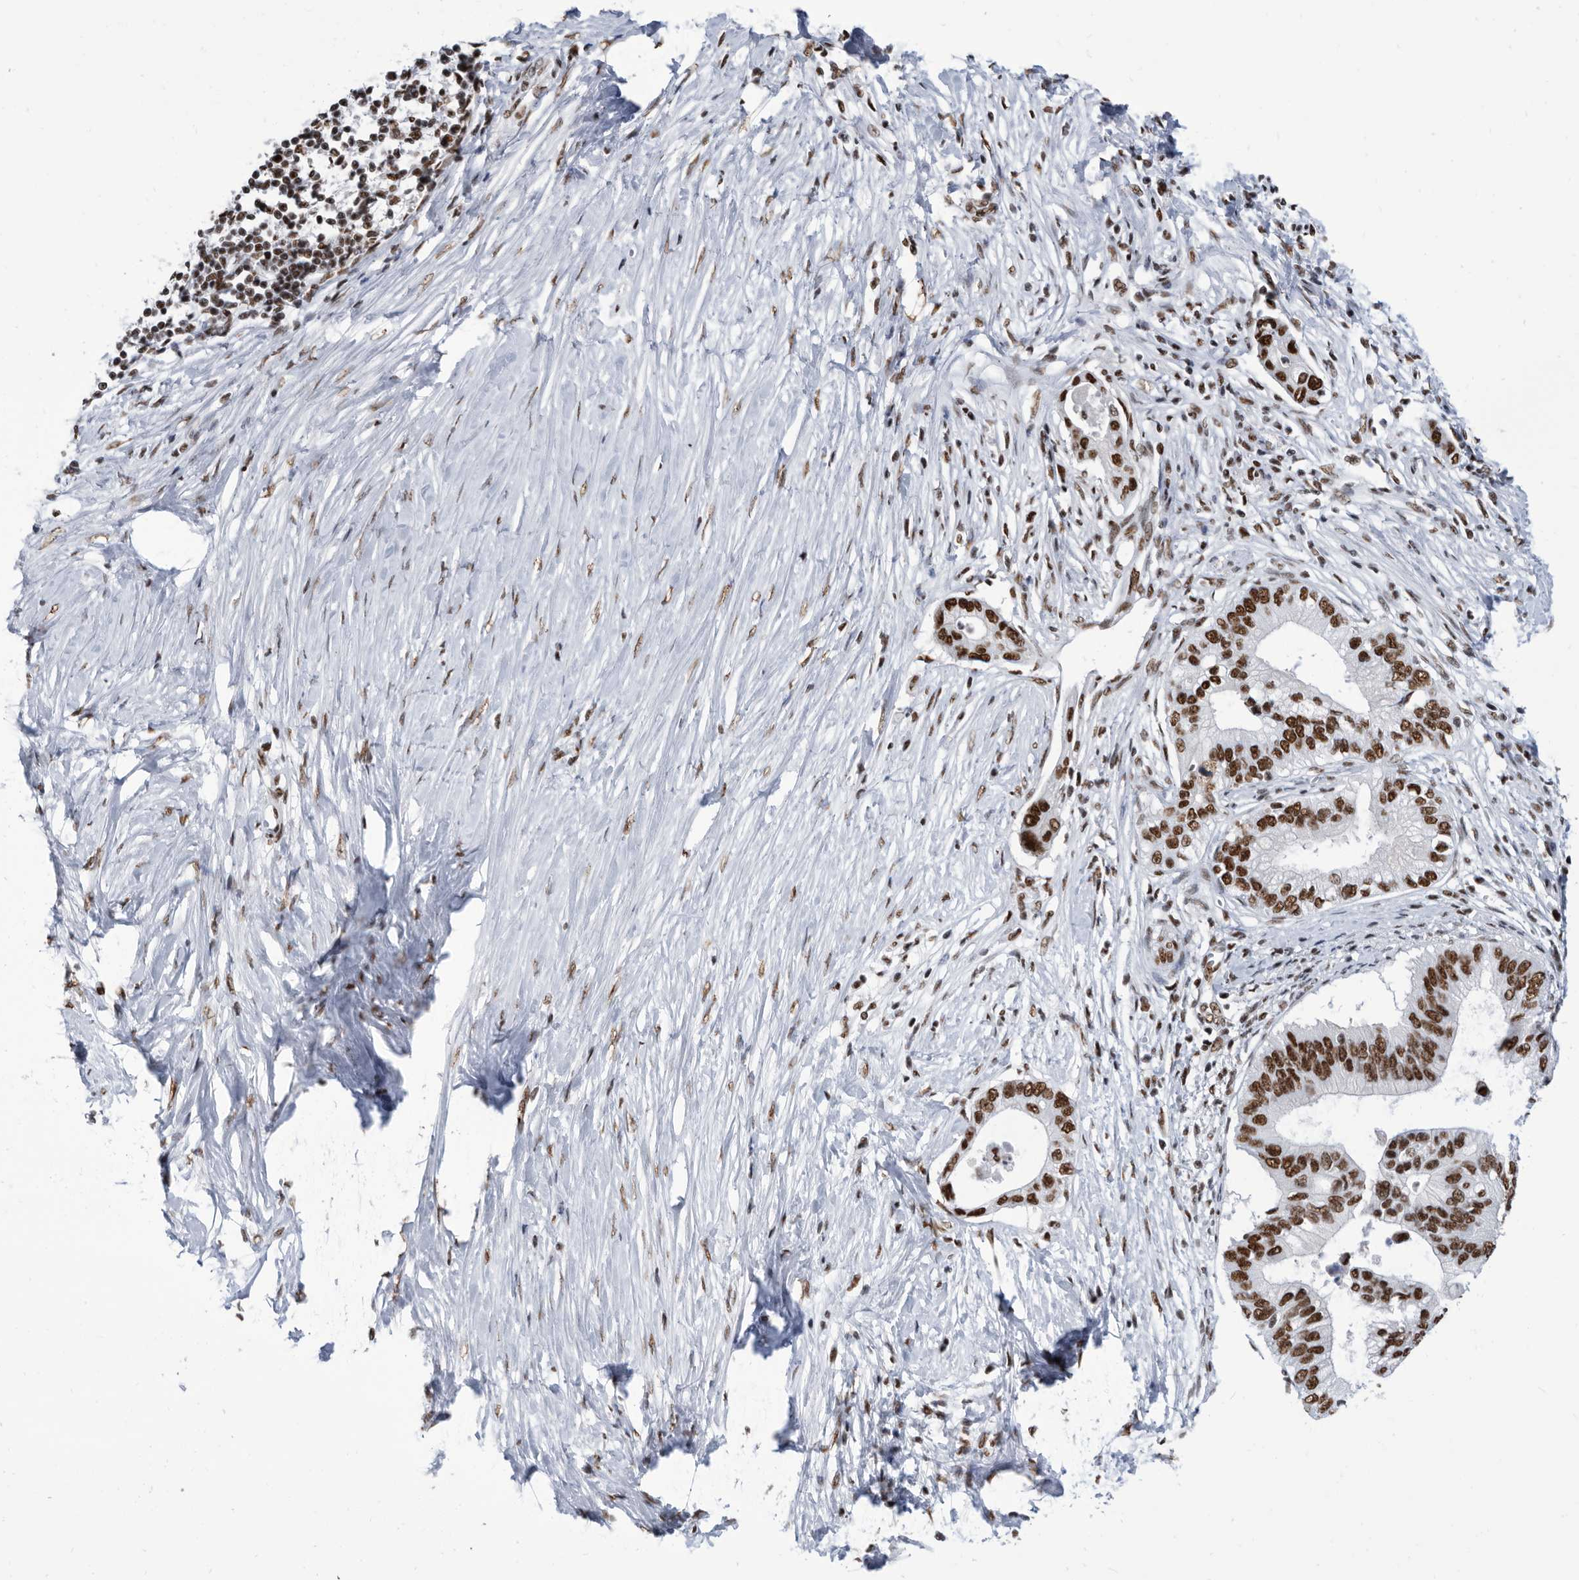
{"staining": {"intensity": "strong", "quantity": ">75%", "location": "nuclear"}, "tissue": "pancreatic cancer", "cell_type": "Tumor cells", "image_type": "cancer", "snomed": [{"axis": "morphology", "description": "Normal tissue, NOS"}, {"axis": "morphology", "description": "Adenocarcinoma, NOS"}, {"axis": "topography", "description": "Pancreas"}, {"axis": "topography", "description": "Peripheral nerve tissue"}], "caption": "An immunohistochemistry (IHC) histopathology image of neoplastic tissue is shown. Protein staining in brown shows strong nuclear positivity in pancreatic cancer within tumor cells. (Brightfield microscopy of DAB IHC at high magnification).", "gene": "SF3A1", "patient": {"sex": "male", "age": 59}}